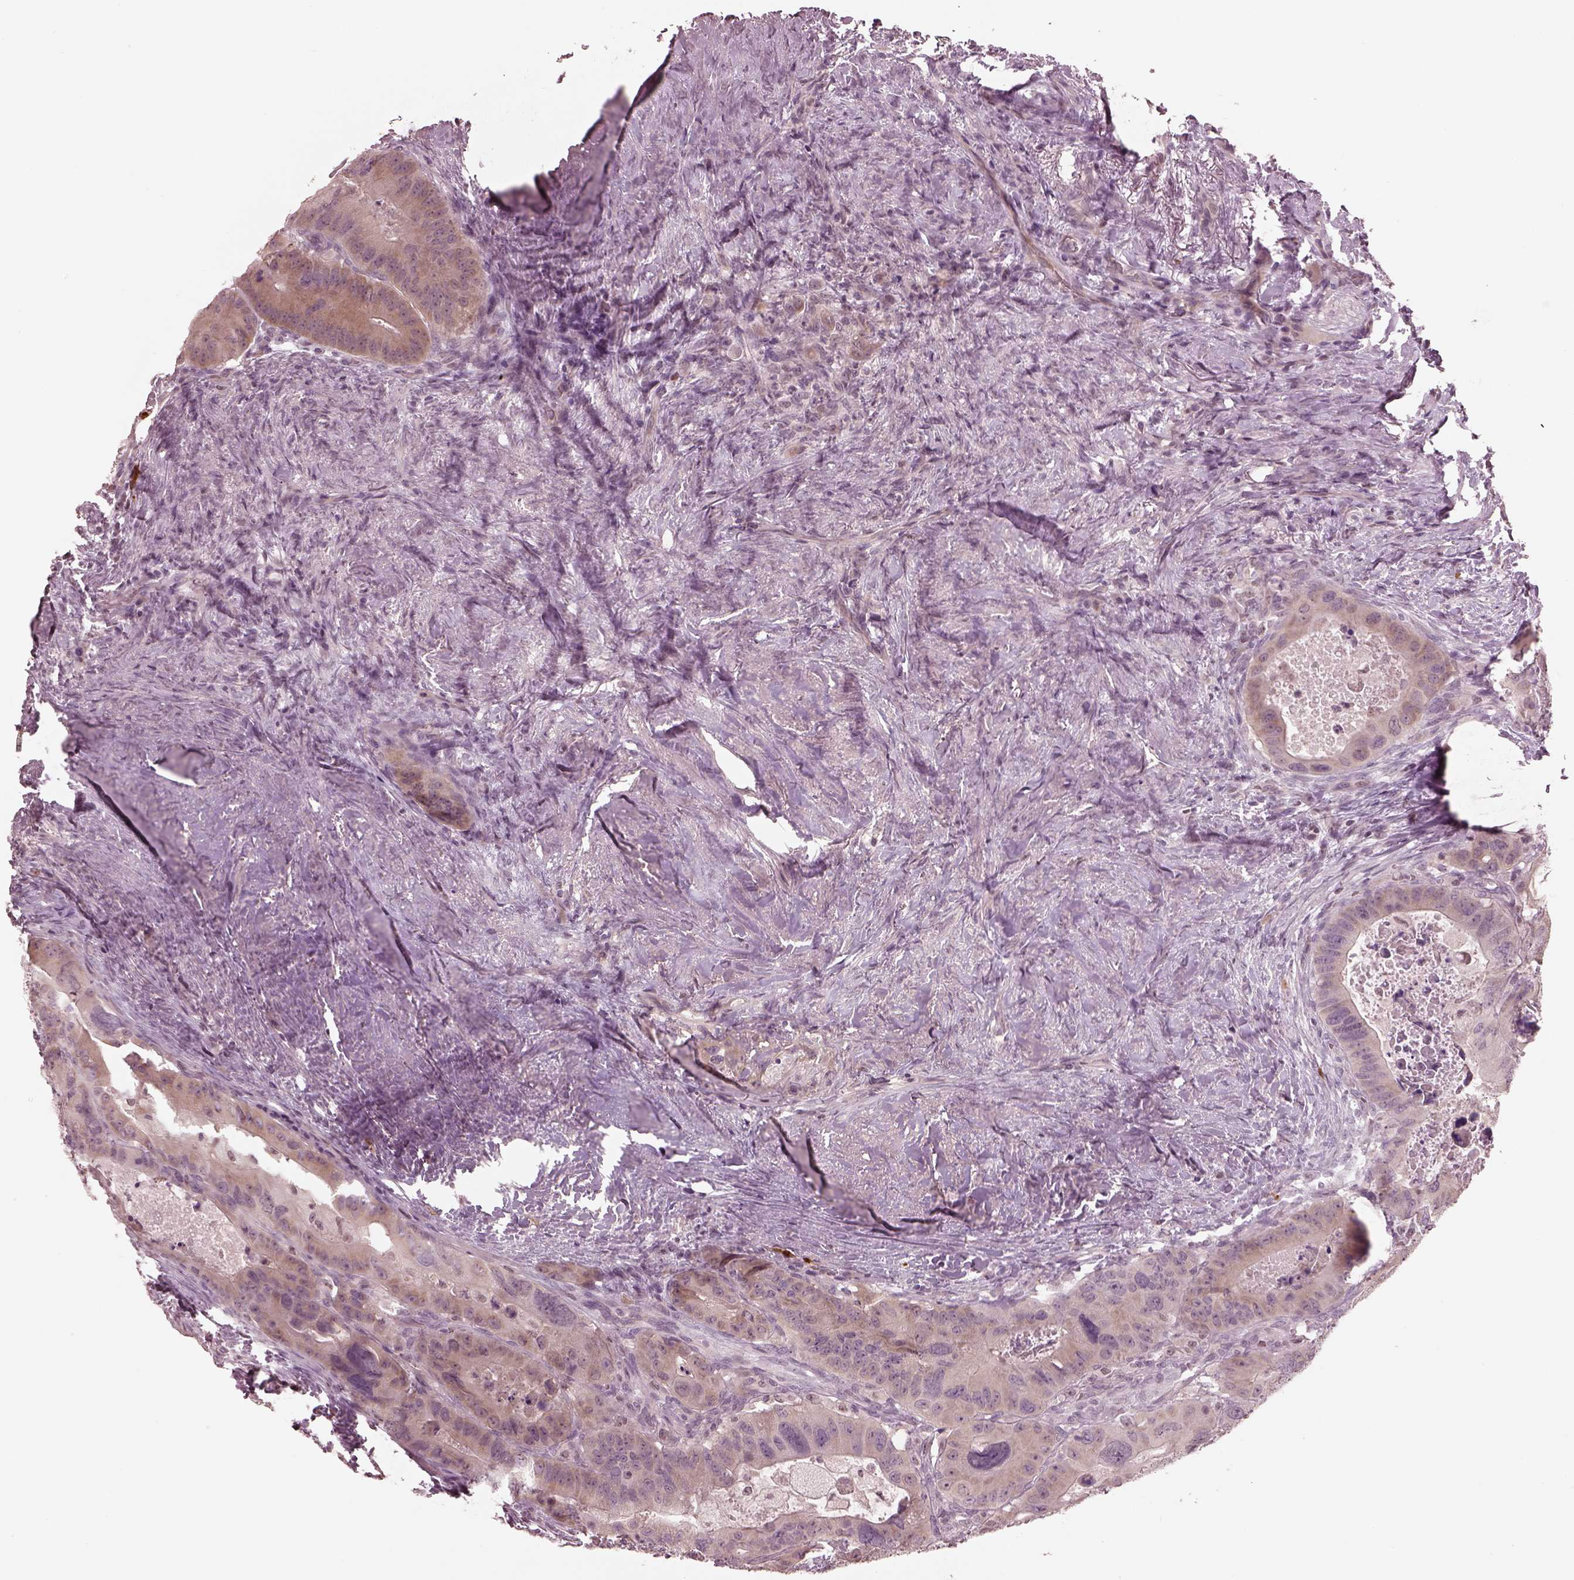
{"staining": {"intensity": "weak", "quantity": ">75%", "location": "cytoplasmic/membranous"}, "tissue": "colorectal cancer", "cell_type": "Tumor cells", "image_type": "cancer", "snomed": [{"axis": "morphology", "description": "Adenocarcinoma, NOS"}, {"axis": "topography", "description": "Rectum"}], "caption": "Colorectal cancer (adenocarcinoma) stained for a protein shows weak cytoplasmic/membranous positivity in tumor cells.", "gene": "IQCG", "patient": {"sex": "male", "age": 64}}